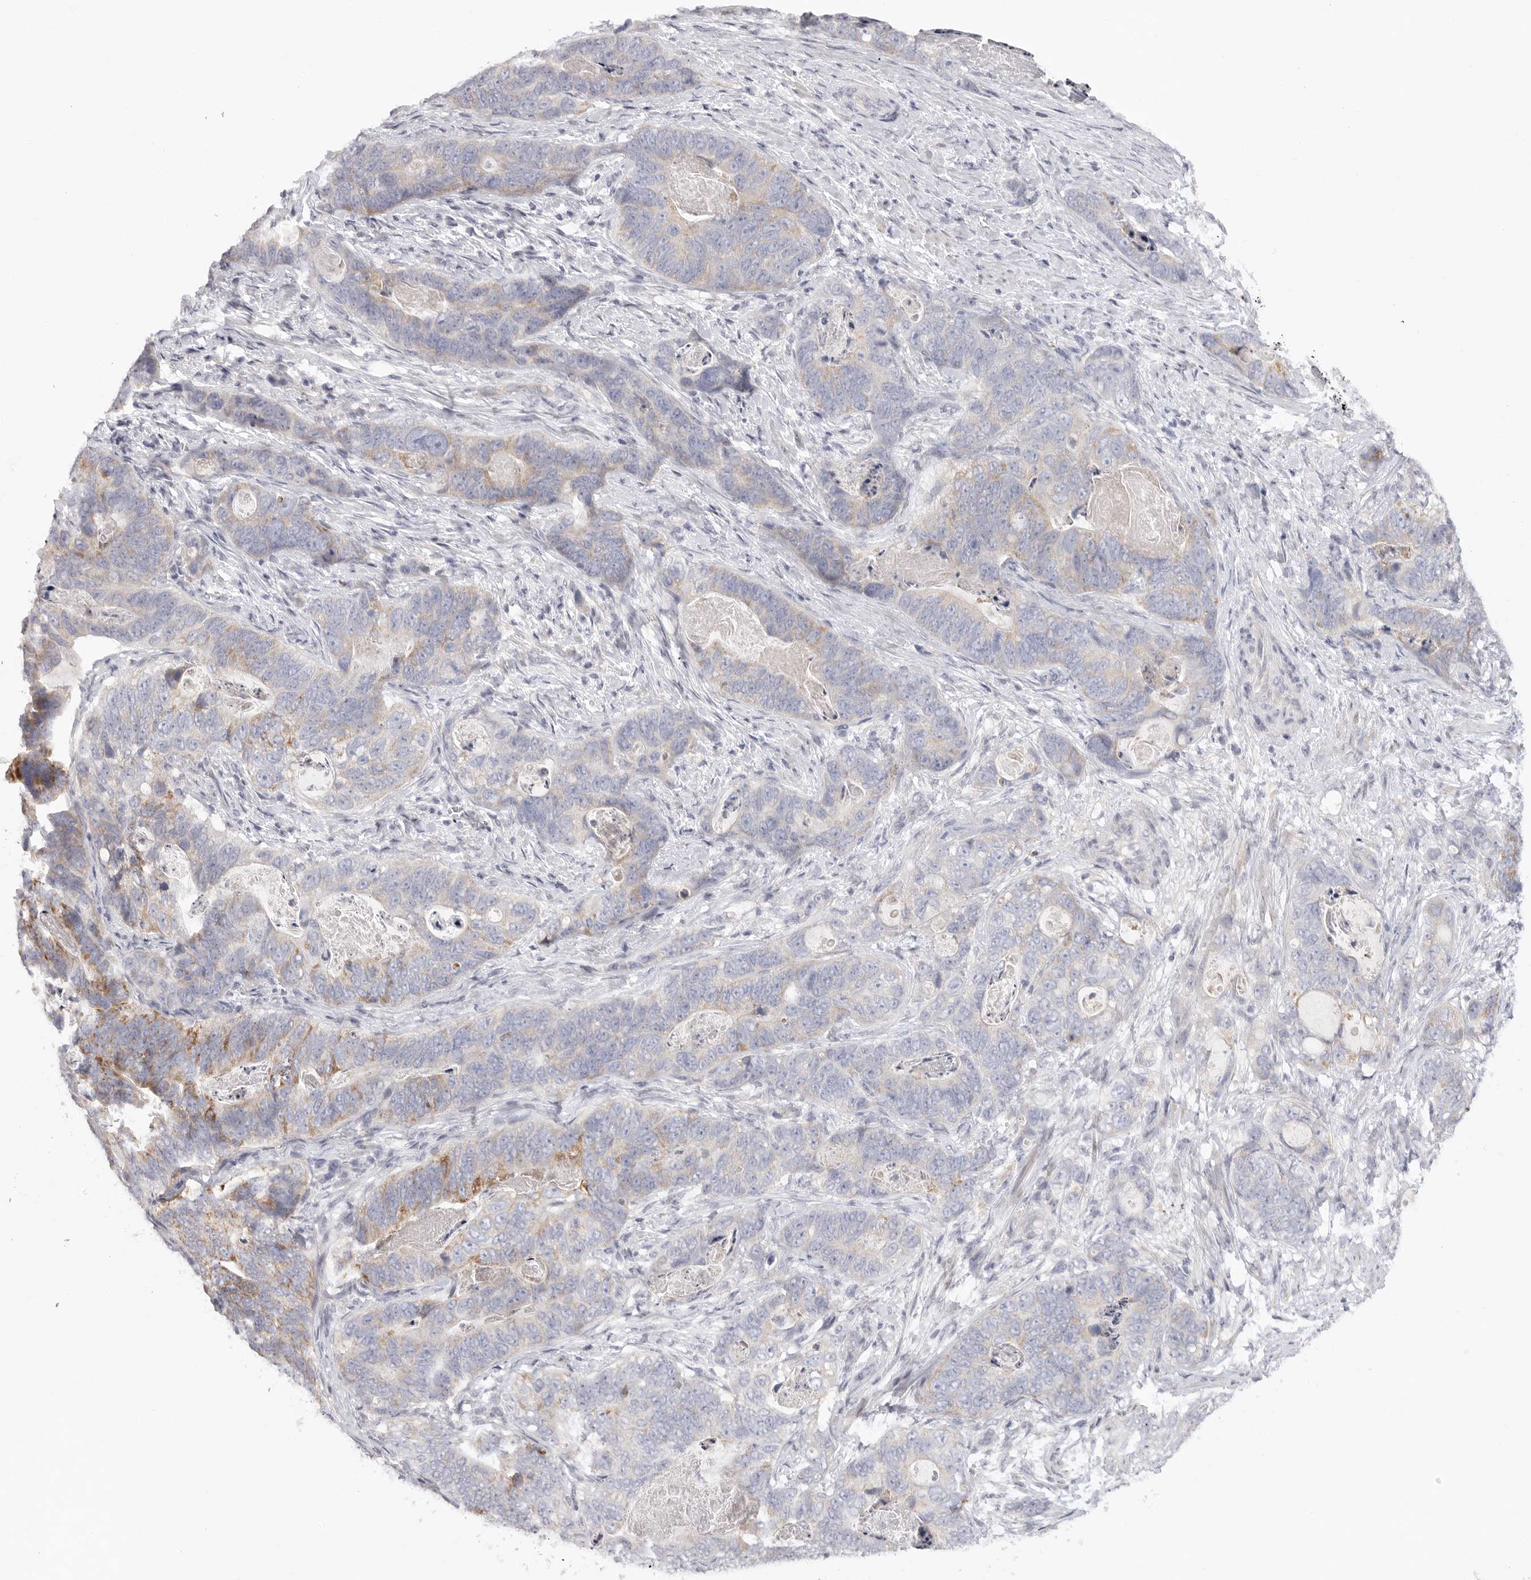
{"staining": {"intensity": "moderate", "quantity": "<25%", "location": "cytoplasmic/membranous"}, "tissue": "stomach cancer", "cell_type": "Tumor cells", "image_type": "cancer", "snomed": [{"axis": "morphology", "description": "Normal tissue, NOS"}, {"axis": "morphology", "description": "Adenocarcinoma, NOS"}, {"axis": "topography", "description": "Stomach"}], "caption": "A micrograph of human adenocarcinoma (stomach) stained for a protein exhibits moderate cytoplasmic/membranous brown staining in tumor cells. The staining was performed using DAB, with brown indicating positive protein expression. Nuclei are stained blue with hematoxylin.", "gene": "ELP3", "patient": {"sex": "female", "age": 89}}